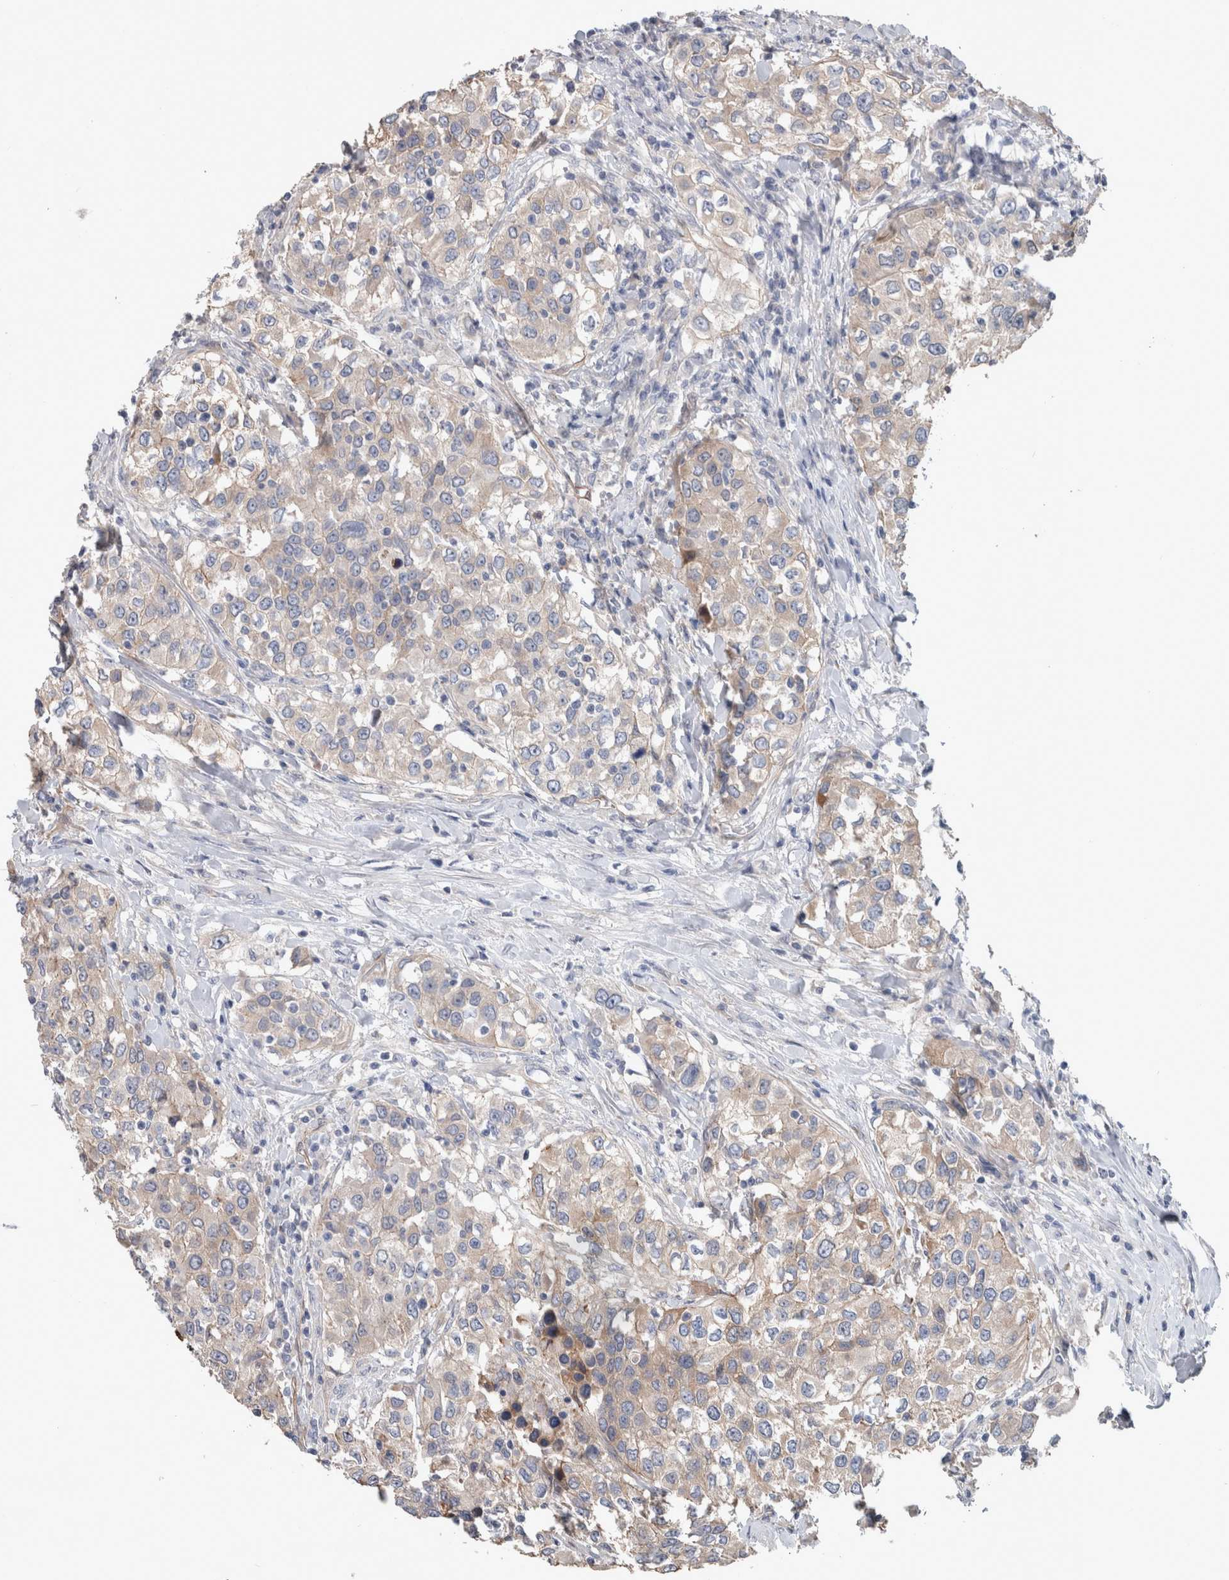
{"staining": {"intensity": "weak", "quantity": "25%-75%", "location": "cytoplasmic/membranous"}, "tissue": "urothelial cancer", "cell_type": "Tumor cells", "image_type": "cancer", "snomed": [{"axis": "morphology", "description": "Urothelial carcinoma, High grade"}, {"axis": "topography", "description": "Urinary bladder"}], "caption": "Immunohistochemistry (IHC) photomicrograph of urothelial carcinoma (high-grade) stained for a protein (brown), which displays low levels of weak cytoplasmic/membranous staining in about 25%-75% of tumor cells.", "gene": "BCAM", "patient": {"sex": "female", "age": 80}}